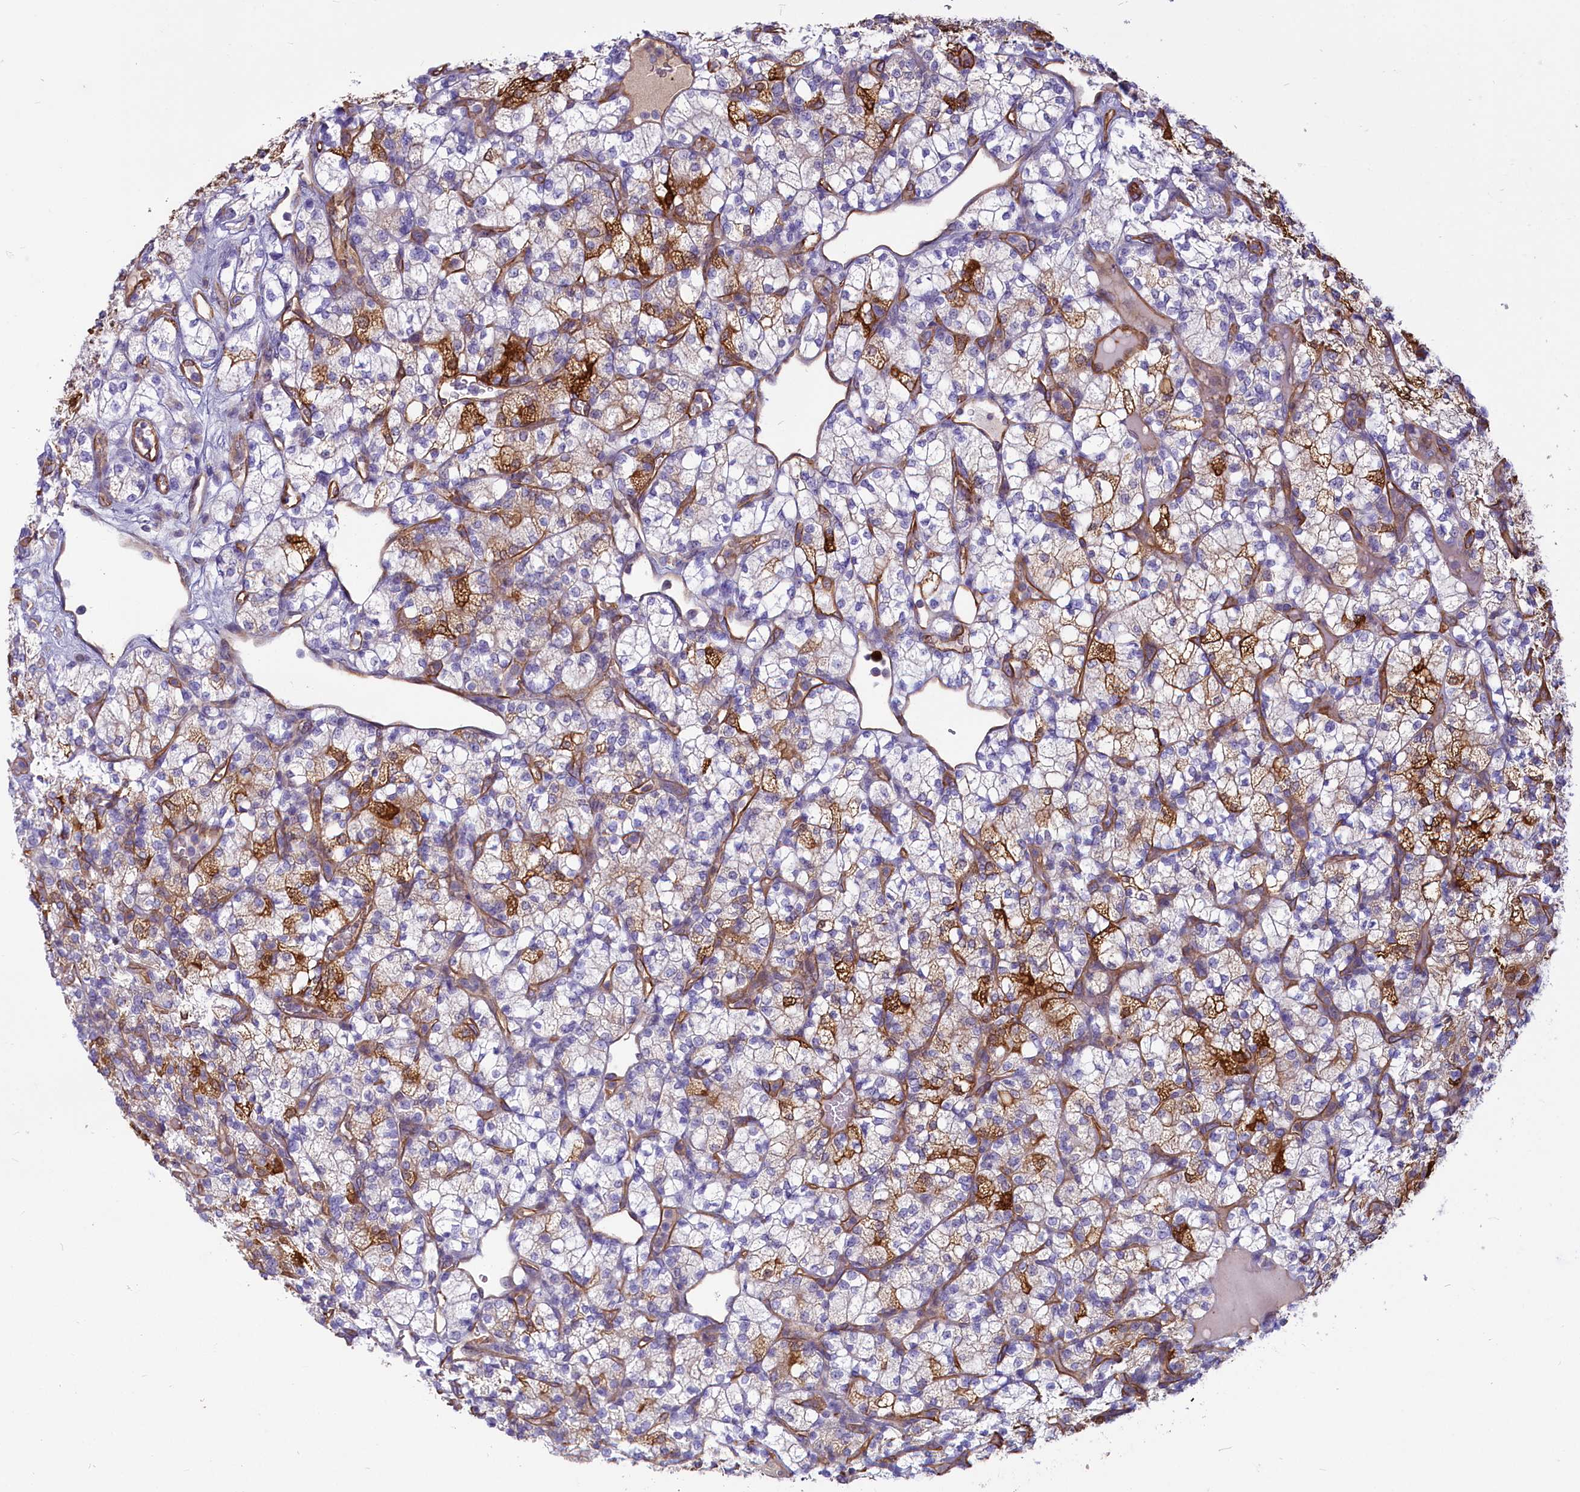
{"staining": {"intensity": "moderate", "quantity": "<25%", "location": "cytoplasmic/membranous"}, "tissue": "renal cancer", "cell_type": "Tumor cells", "image_type": "cancer", "snomed": [{"axis": "morphology", "description": "Adenocarcinoma, NOS"}, {"axis": "topography", "description": "Kidney"}], "caption": "Immunohistochemical staining of human renal cancer (adenocarcinoma) exhibits low levels of moderate cytoplasmic/membranous protein expression in about <25% of tumor cells. The staining was performed using DAB to visualize the protein expression in brown, while the nuclei were stained in blue with hematoxylin (Magnification: 20x).", "gene": "LMOD3", "patient": {"sex": "male", "age": 77}}